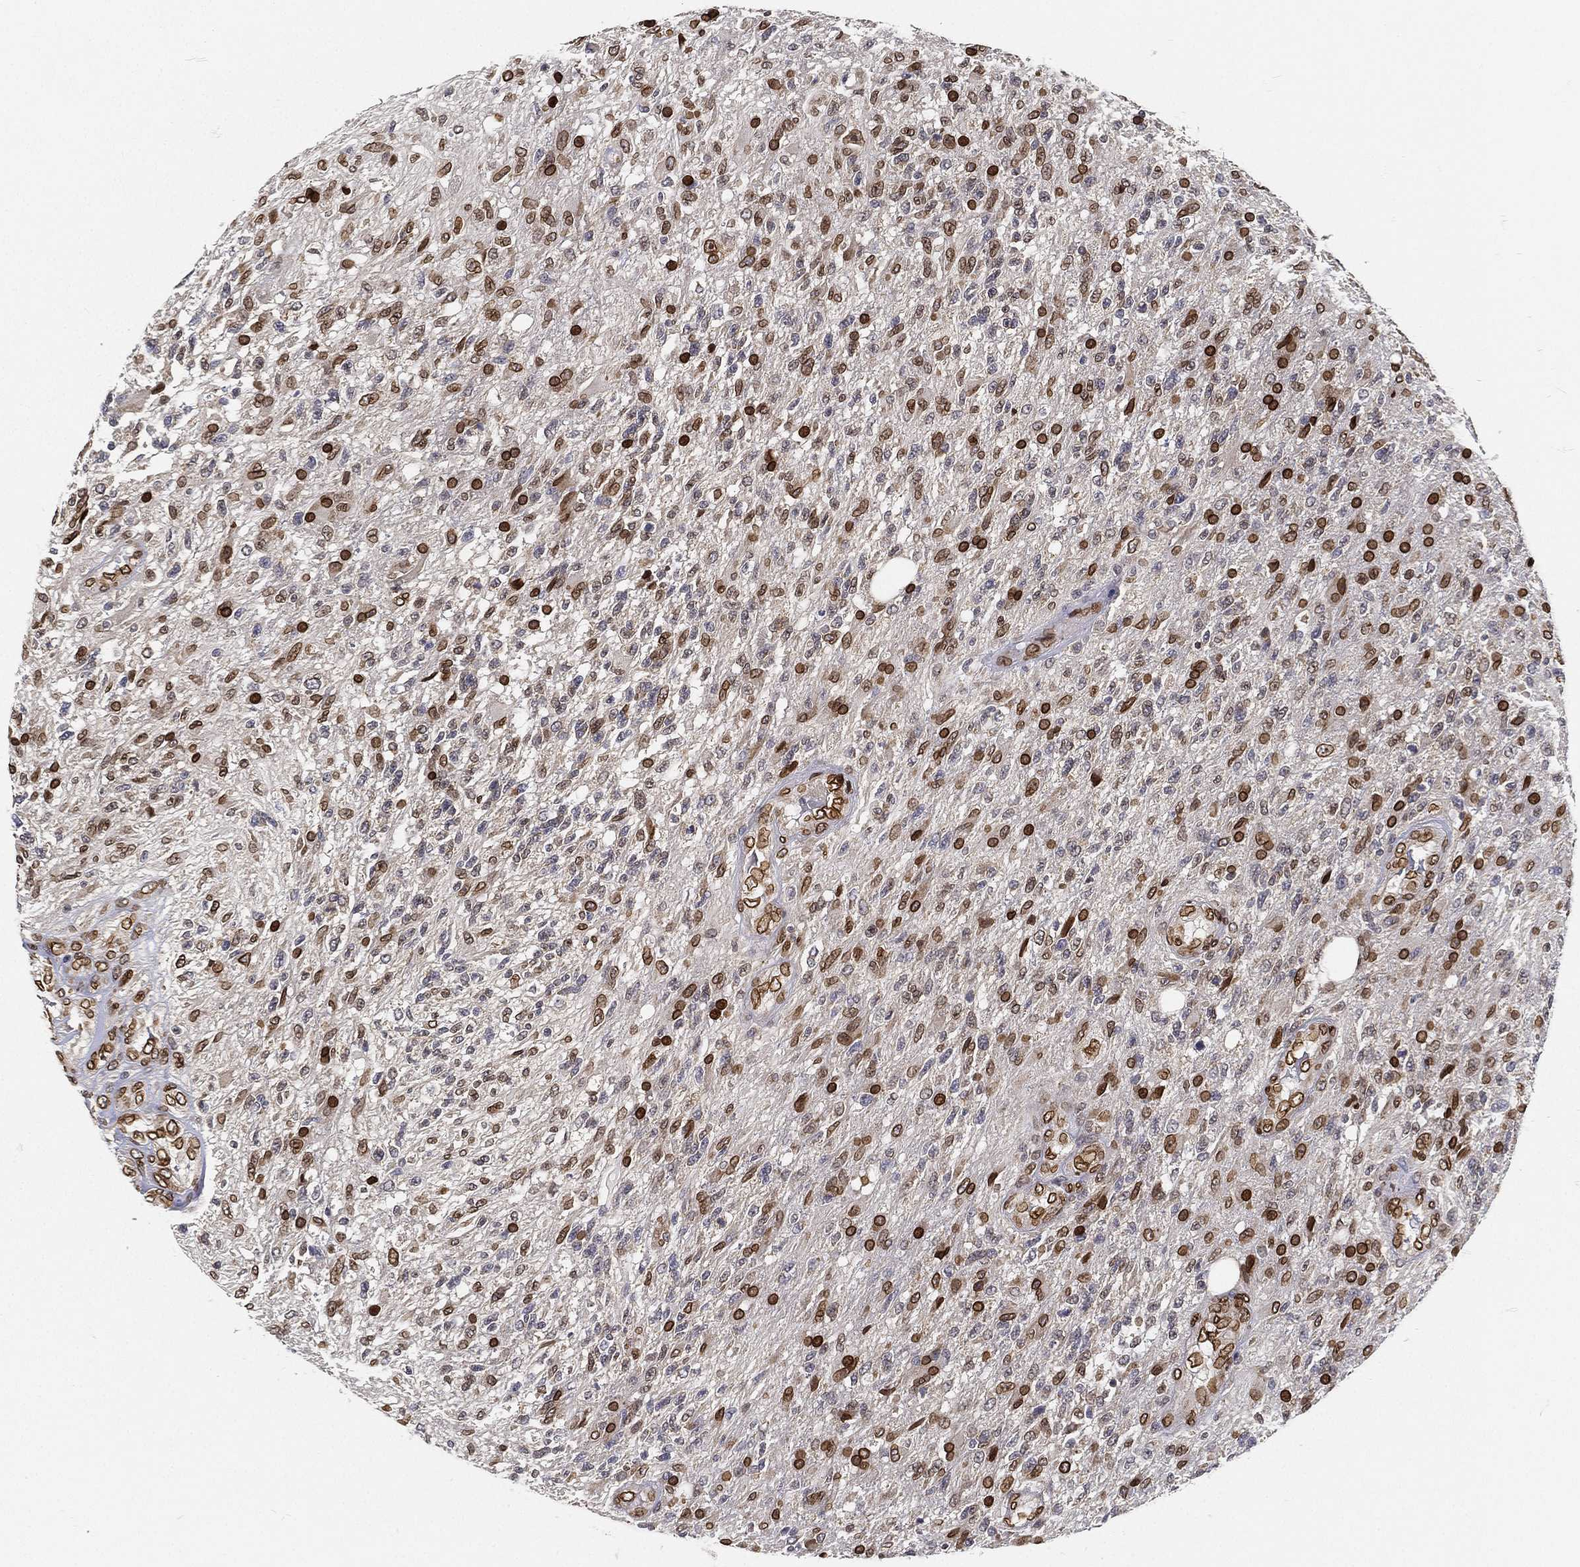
{"staining": {"intensity": "strong", "quantity": "25%-75%", "location": "cytoplasmic/membranous,nuclear"}, "tissue": "glioma", "cell_type": "Tumor cells", "image_type": "cancer", "snomed": [{"axis": "morphology", "description": "Glioma, malignant, High grade"}, {"axis": "topography", "description": "Brain"}], "caption": "The histopathology image shows a brown stain indicating the presence of a protein in the cytoplasmic/membranous and nuclear of tumor cells in glioma.", "gene": "PALB2", "patient": {"sex": "male", "age": 56}}